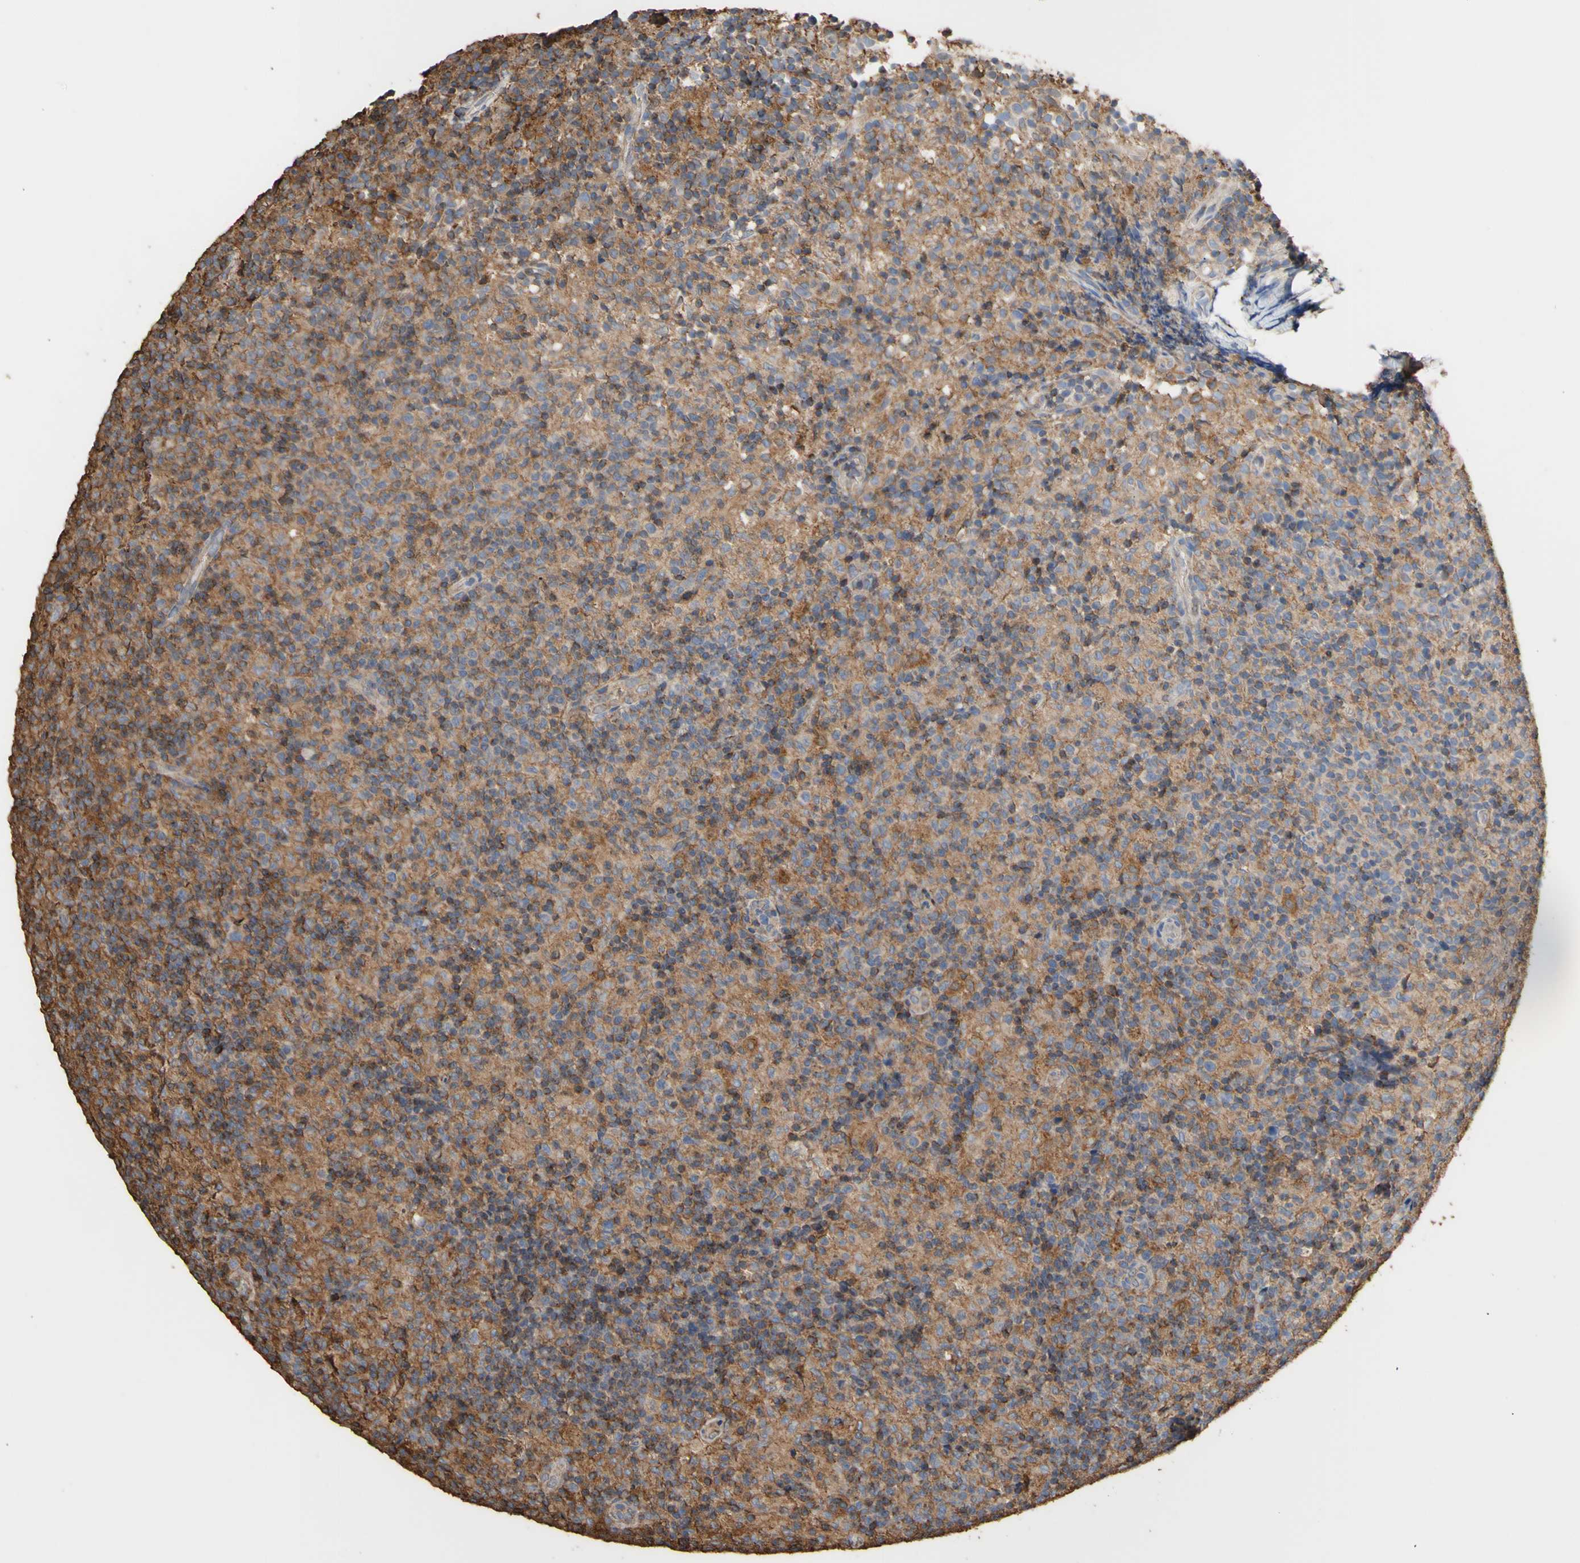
{"staining": {"intensity": "moderate", "quantity": ">75%", "location": "cytoplasmic/membranous"}, "tissue": "lymph node", "cell_type": "Germinal center cells", "image_type": "normal", "snomed": [{"axis": "morphology", "description": "Normal tissue, NOS"}, {"axis": "morphology", "description": "Inflammation, NOS"}, {"axis": "topography", "description": "Lymph node"}], "caption": "Protein expression analysis of benign lymph node shows moderate cytoplasmic/membranous positivity in about >75% of germinal center cells. Immunohistochemistry (ihc) stains the protein of interest in brown and the nuclei are stained blue.", "gene": "ALDH9A1", "patient": {"sex": "male", "age": 55}}